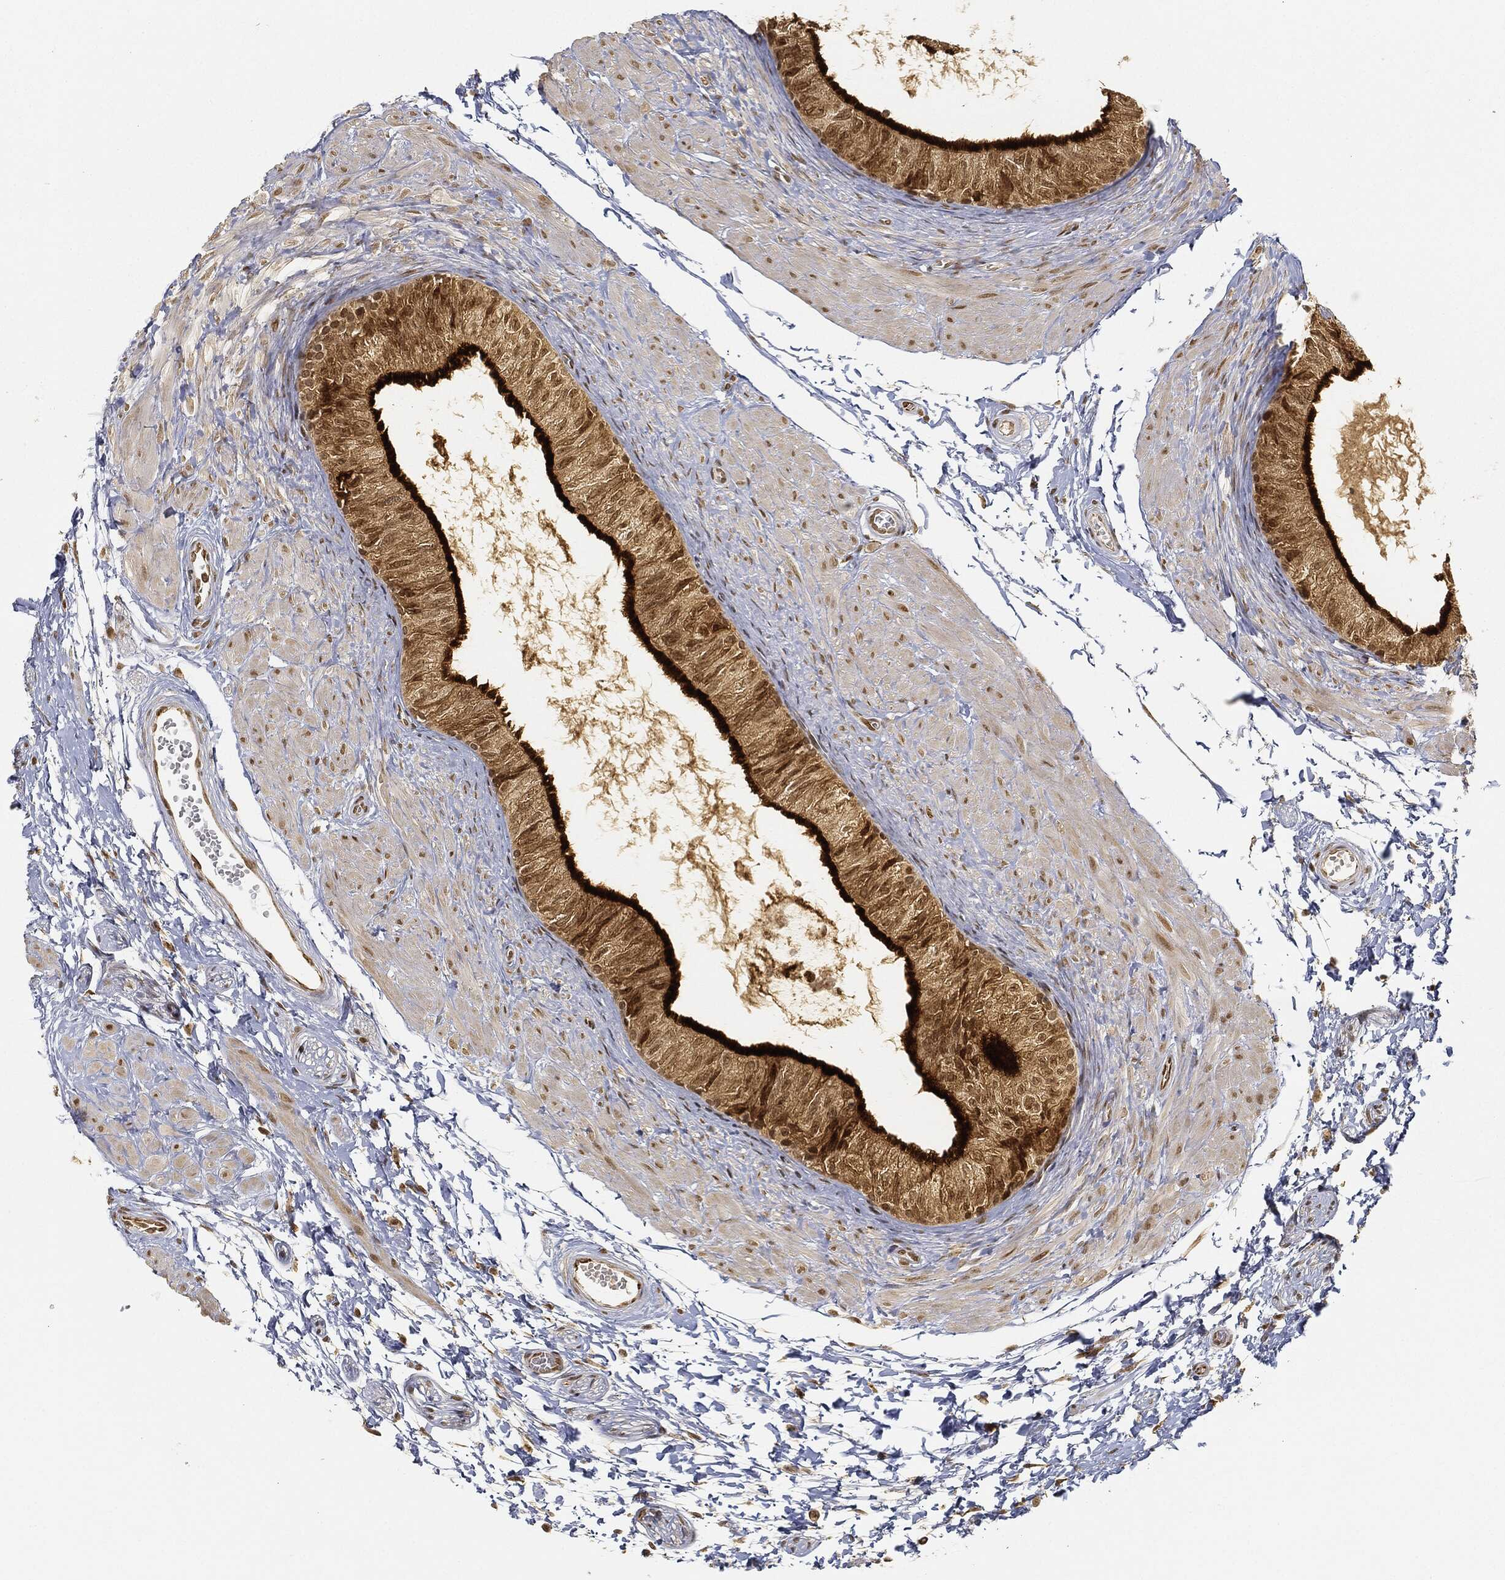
{"staining": {"intensity": "strong", "quantity": "25%-75%", "location": "cytoplasmic/membranous"}, "tissue": "epididymis", "cell_type": "Glandular cells", "image_type": "normal", "snomed": [{"axis": "morphology", "description": "Normal tissue, NOS"}, {"axis": "topography", "description": "Epididymis"}], "caption": "Immunohistochemistry (IHC) micrograph of benign epididymis: human epididymis stained using immunohistochemistry shows high levels of strong protein expression localized specifically in the cytoplasmic/membranous of glandular cells, appearing as a cytoplasmic/membranous brown color.", "gene": "CIB1", "patient": {"sex": "male", "age": 22}}